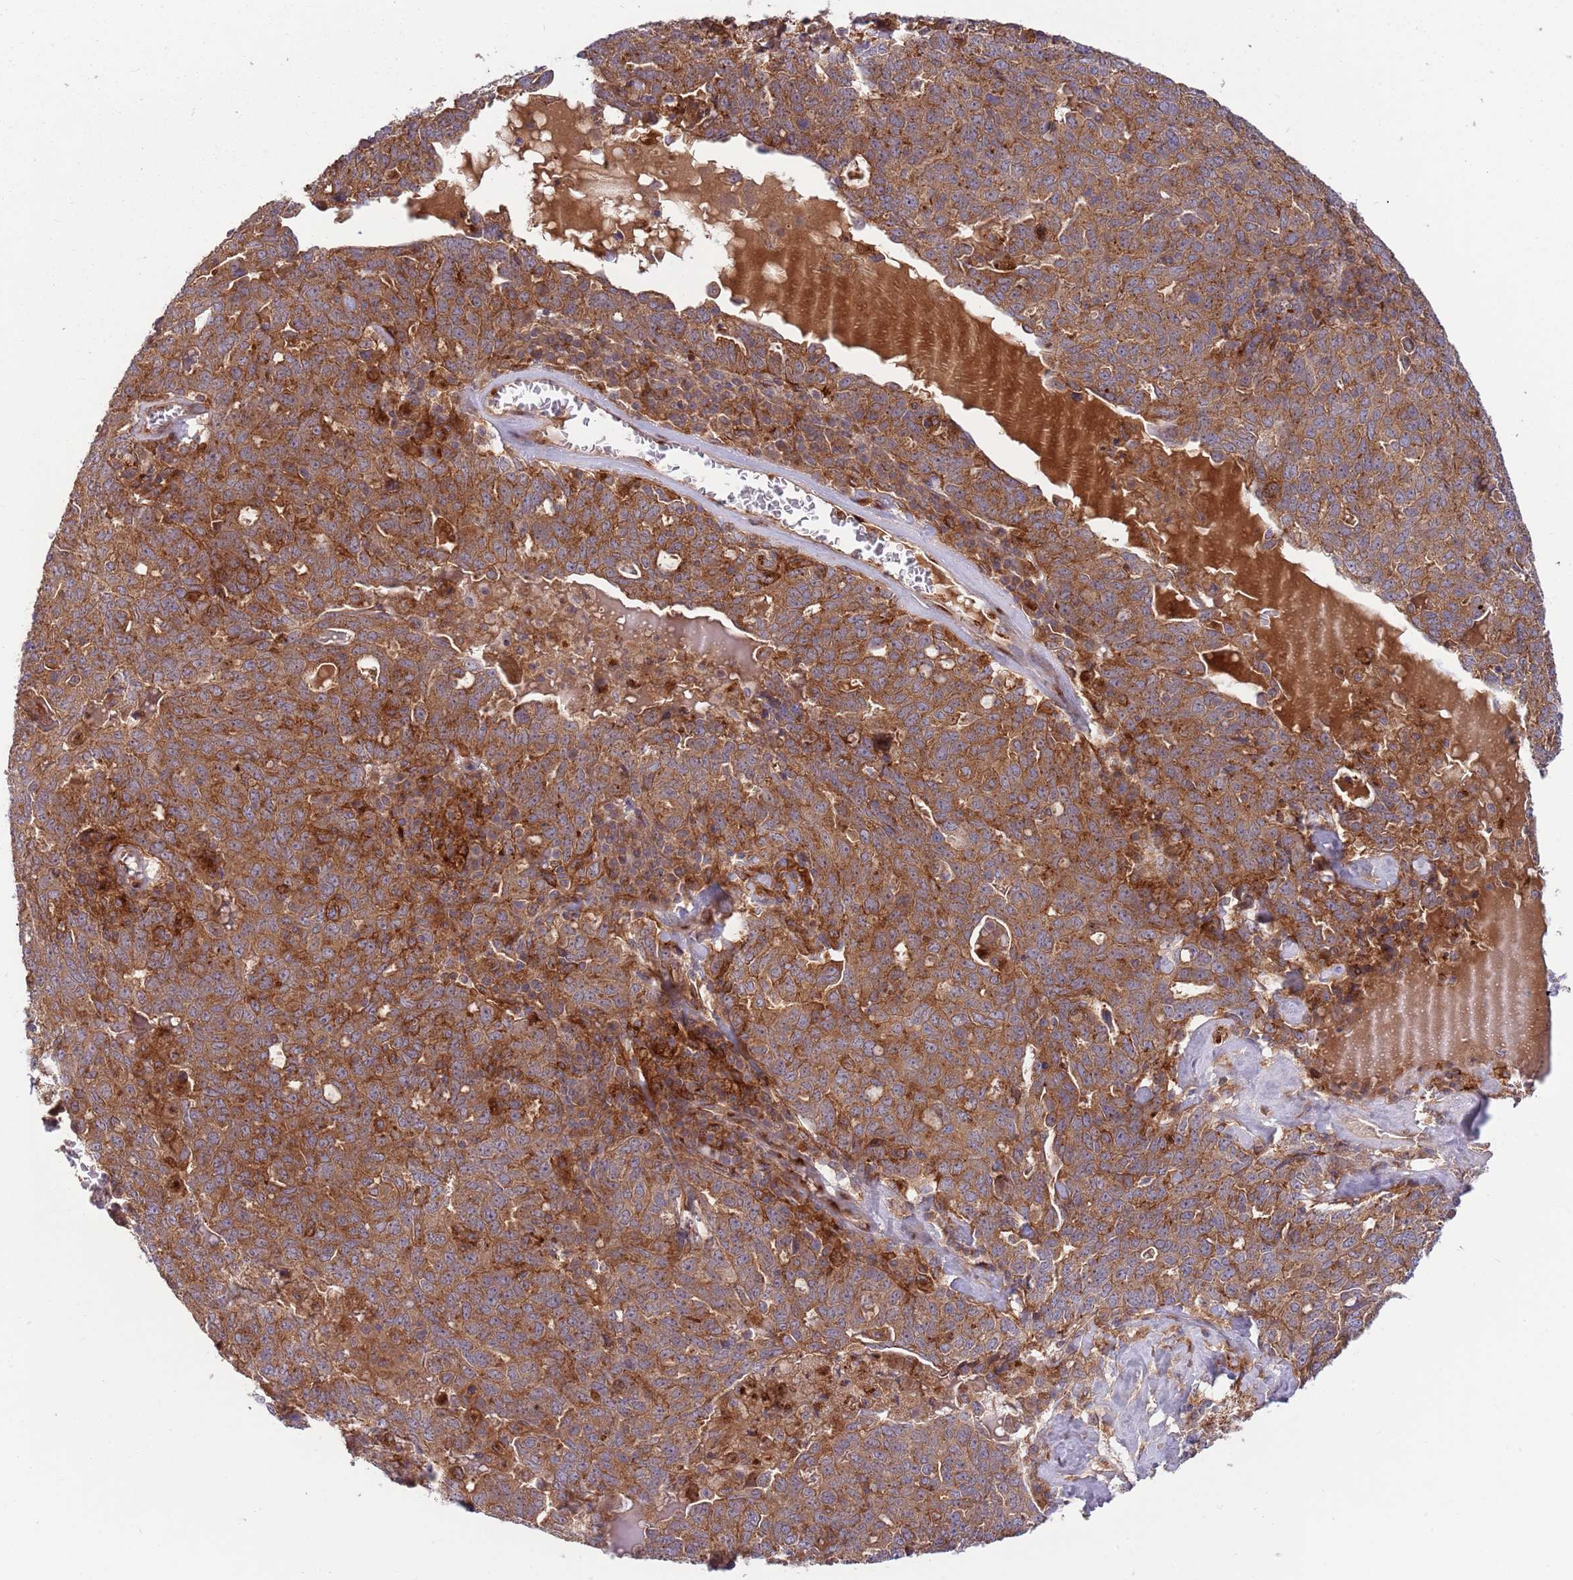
{"staining": {"intensity": "strong", "quantity": ">75%", "location": "cytoplasmic/membranous"}, "tissue": "ovarian cancer", "cell_type": "Tumor cells", "image_type": "cancer", "snomed": [{"axis": "morphology", "description": "Carcinoma, endometroid"}, {"axis": "topography", "description": "Ovary"}], "caption": "Immunohistochemistry (IHC) micrograph of neoplastic tissue: ovarian endometroid carcinoma stained using immunohistochemistry (IHC) demonstrates high levels of strong protein expression localized specifically in the cytoplasmic/membranous of tumor cells, appearing as a cytoplasmic/membranous brown color.", "gene": "BTBD7", "patient": {"sex": "female", "age": 62}}